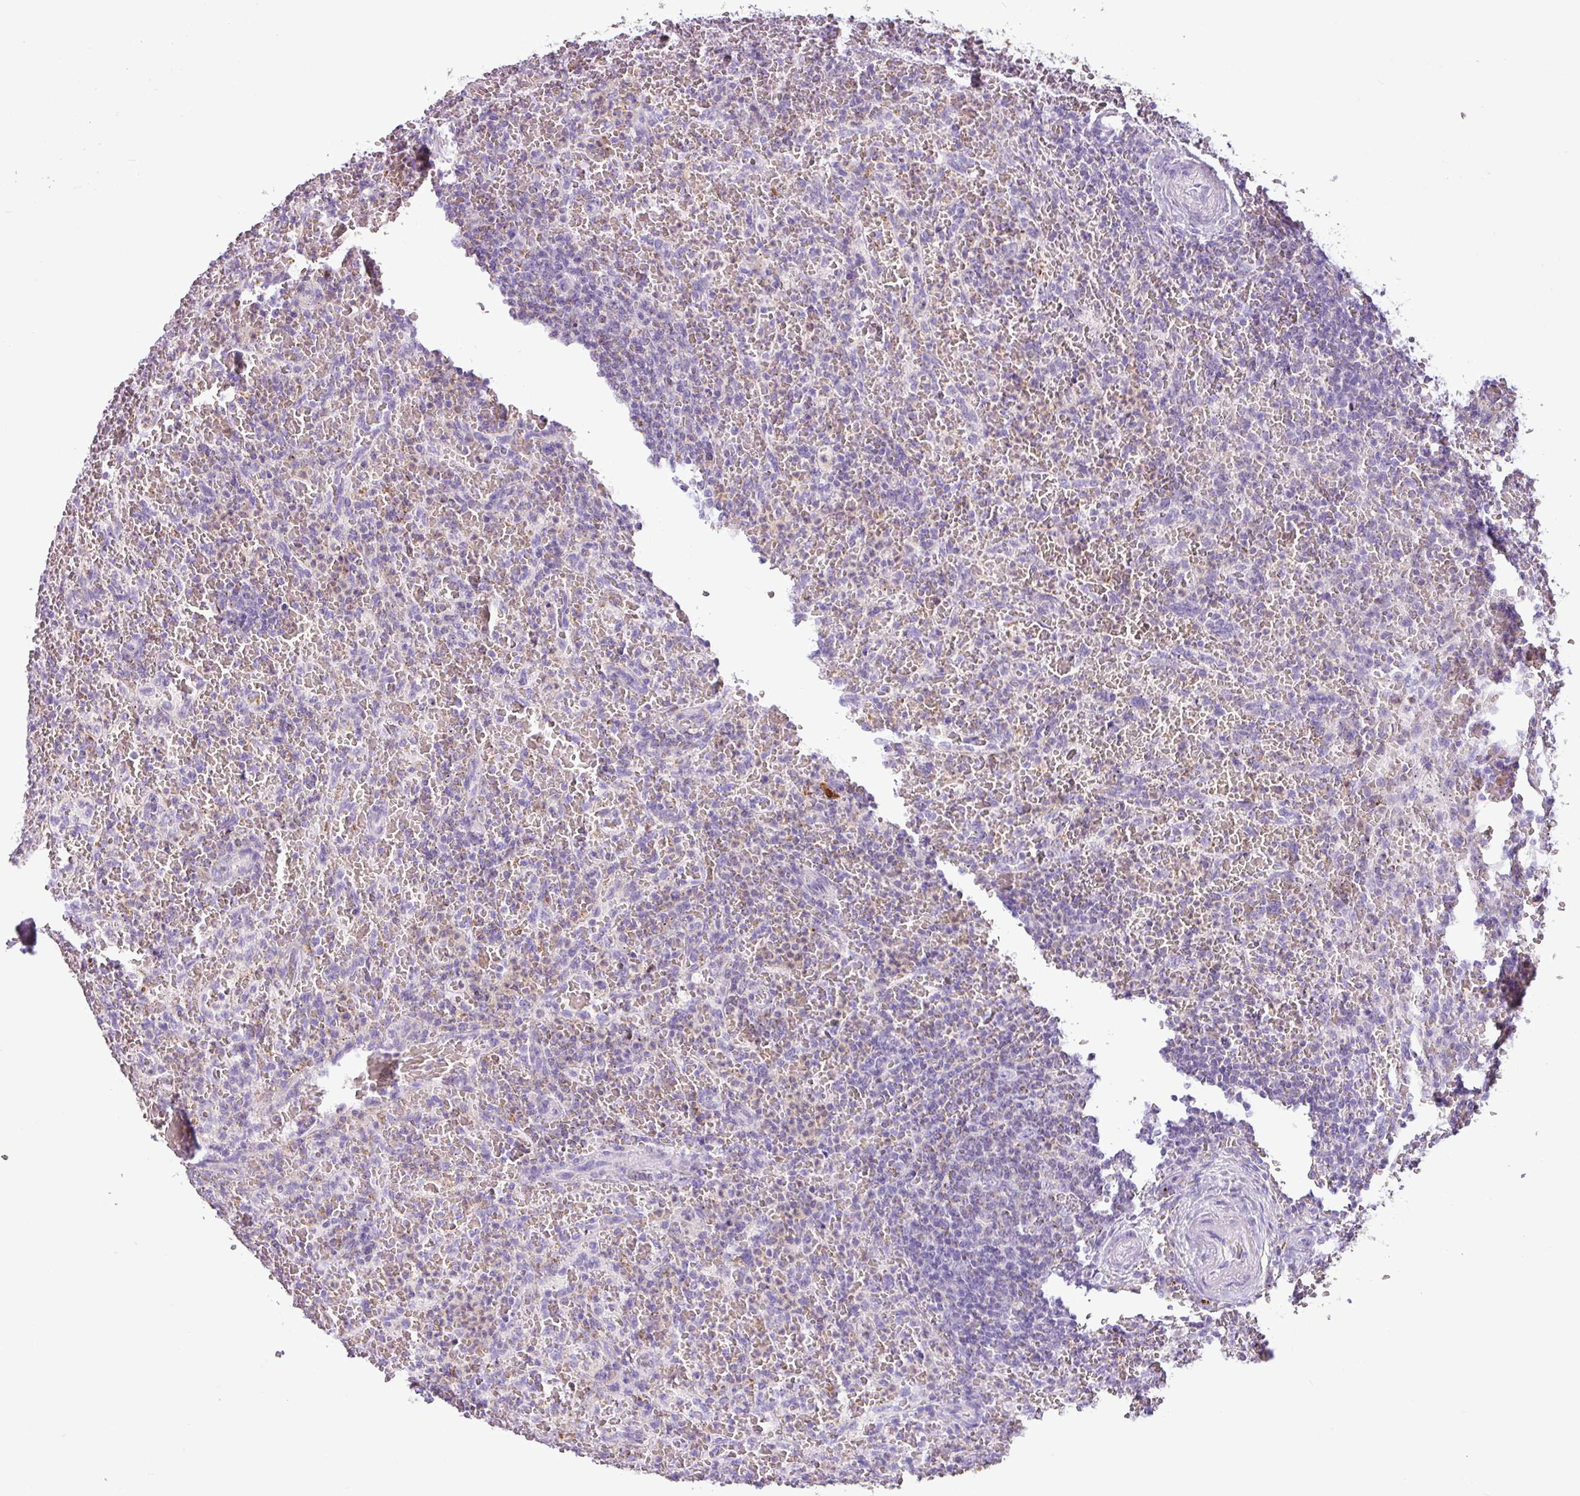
{"staining": {"intensity": "negative", "quantity": "none", "location": "none"}, "tissue": "lymphoma", "cell_type": "Tumor cells", "image_type": "cancer", "snomed": [{"axis": "morphology", "description": "Malignant lymphoma, non-Hodgkin's type, Low grade"}, {"axis": "topography", "description": "Spleen"}], "caption": "Immunohistochemistry of human malignant lymphoma, non-Hodgkin's type (low-grade) demonstrates no staining in tumor cells.", "gene": "HMCN2", "patient": {"sex": "female", "age": 64}}